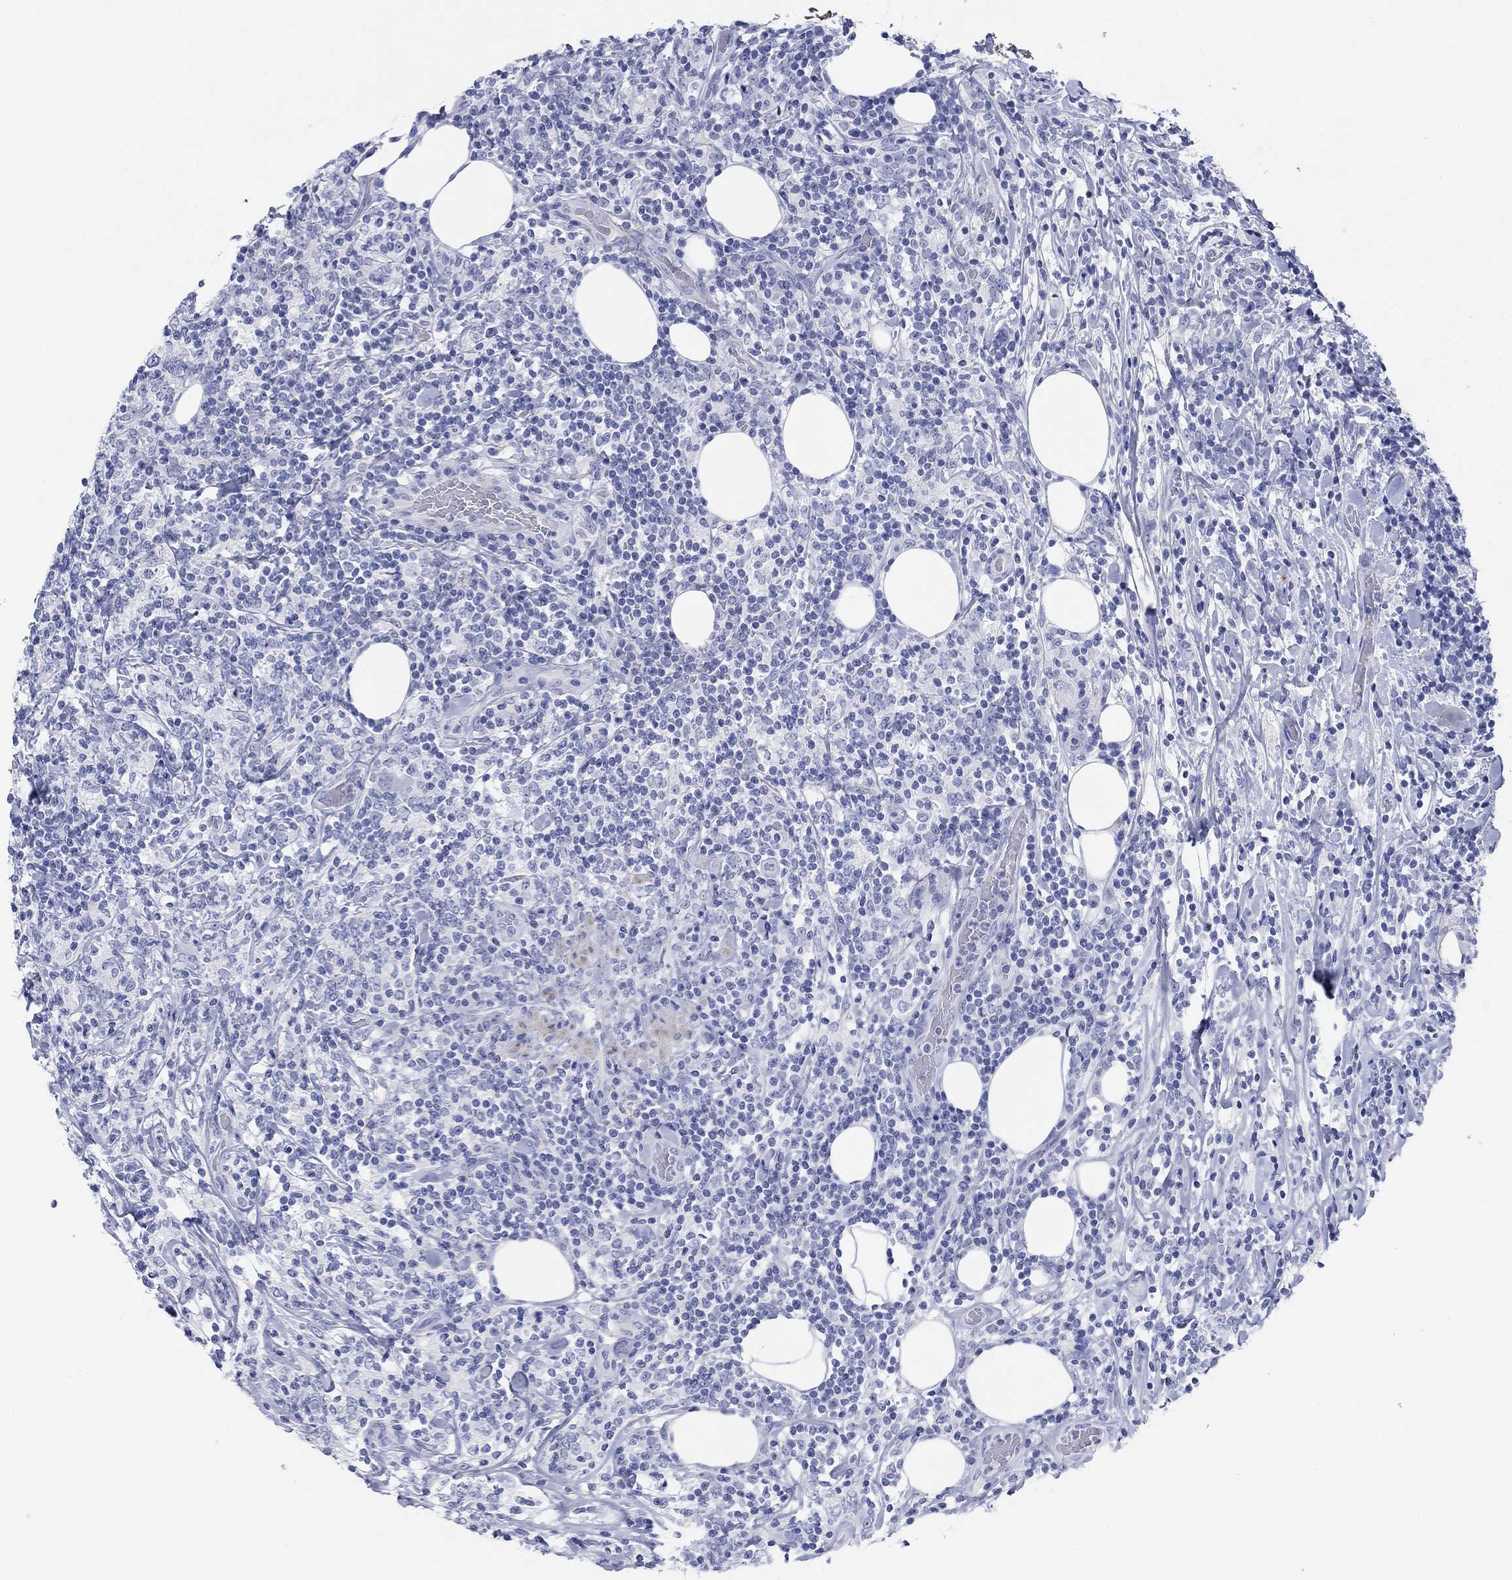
{"staining": {"intensity": "negative", "quantity": "none", "location": "none"}, "tissue": "lymphoma", "cell_type": "Tumor cells", "image_type": "cancer", "snomed": [{"axis": "morphology", "description": "Malignant lymphoma, non-Hodgkin's type, High grade"}, {"axis": "topography", "description": "Lymph node"}], "caption": "Immunohistochemistry micrograph of neoplastic tissue: lymphoma stained with DAB displays no significant protein staining in tumor cells. The staining is performed using DAB (3,3'-diaminobenzidine) brown chromogen with nuclei counter-stained in using hematoxylin.", "gene": "PDYN", "patient": {"sex": "female", "age": 84}}